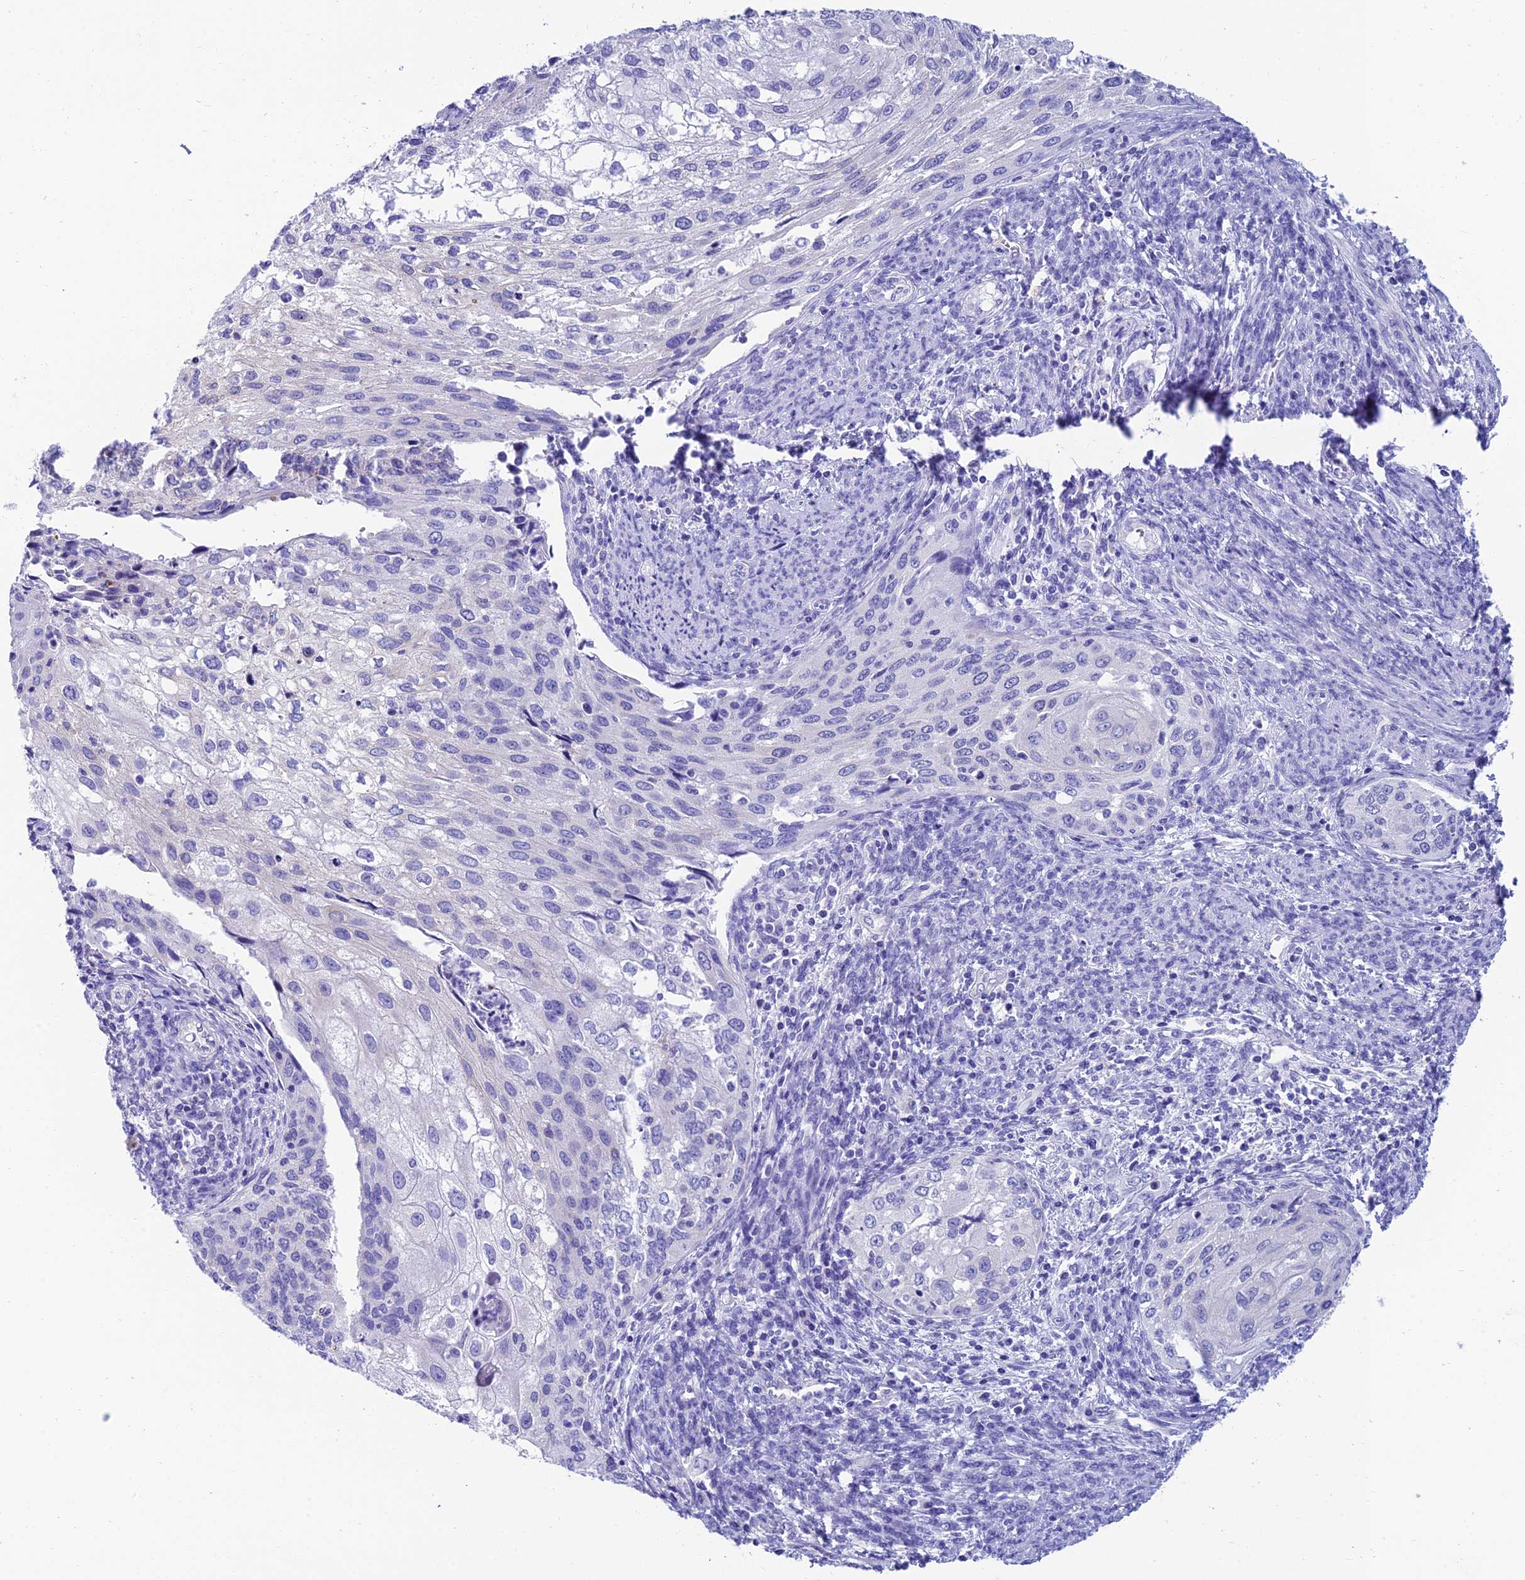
{"staining": {"intensity": "negative", "quantity": "none", "location": "none"}, "tissue": "cervical cancer", "cell_type": "Tumor cells", "image_type": "cancer", "snomed": [{"axis": "morphology", "description": "Squamous cell carcinoma, NOS"}, {"axis": "topography", "description": "Cervix"}], "caption": "Immunohistochemistry (IHC) image of cervical cancer (squamous cell carcinoma) stained for a protein (brown), which exhibits no staining in tumor cells.", "gene": "REEP4", "patient": {"sex": "female", "age": 67}}